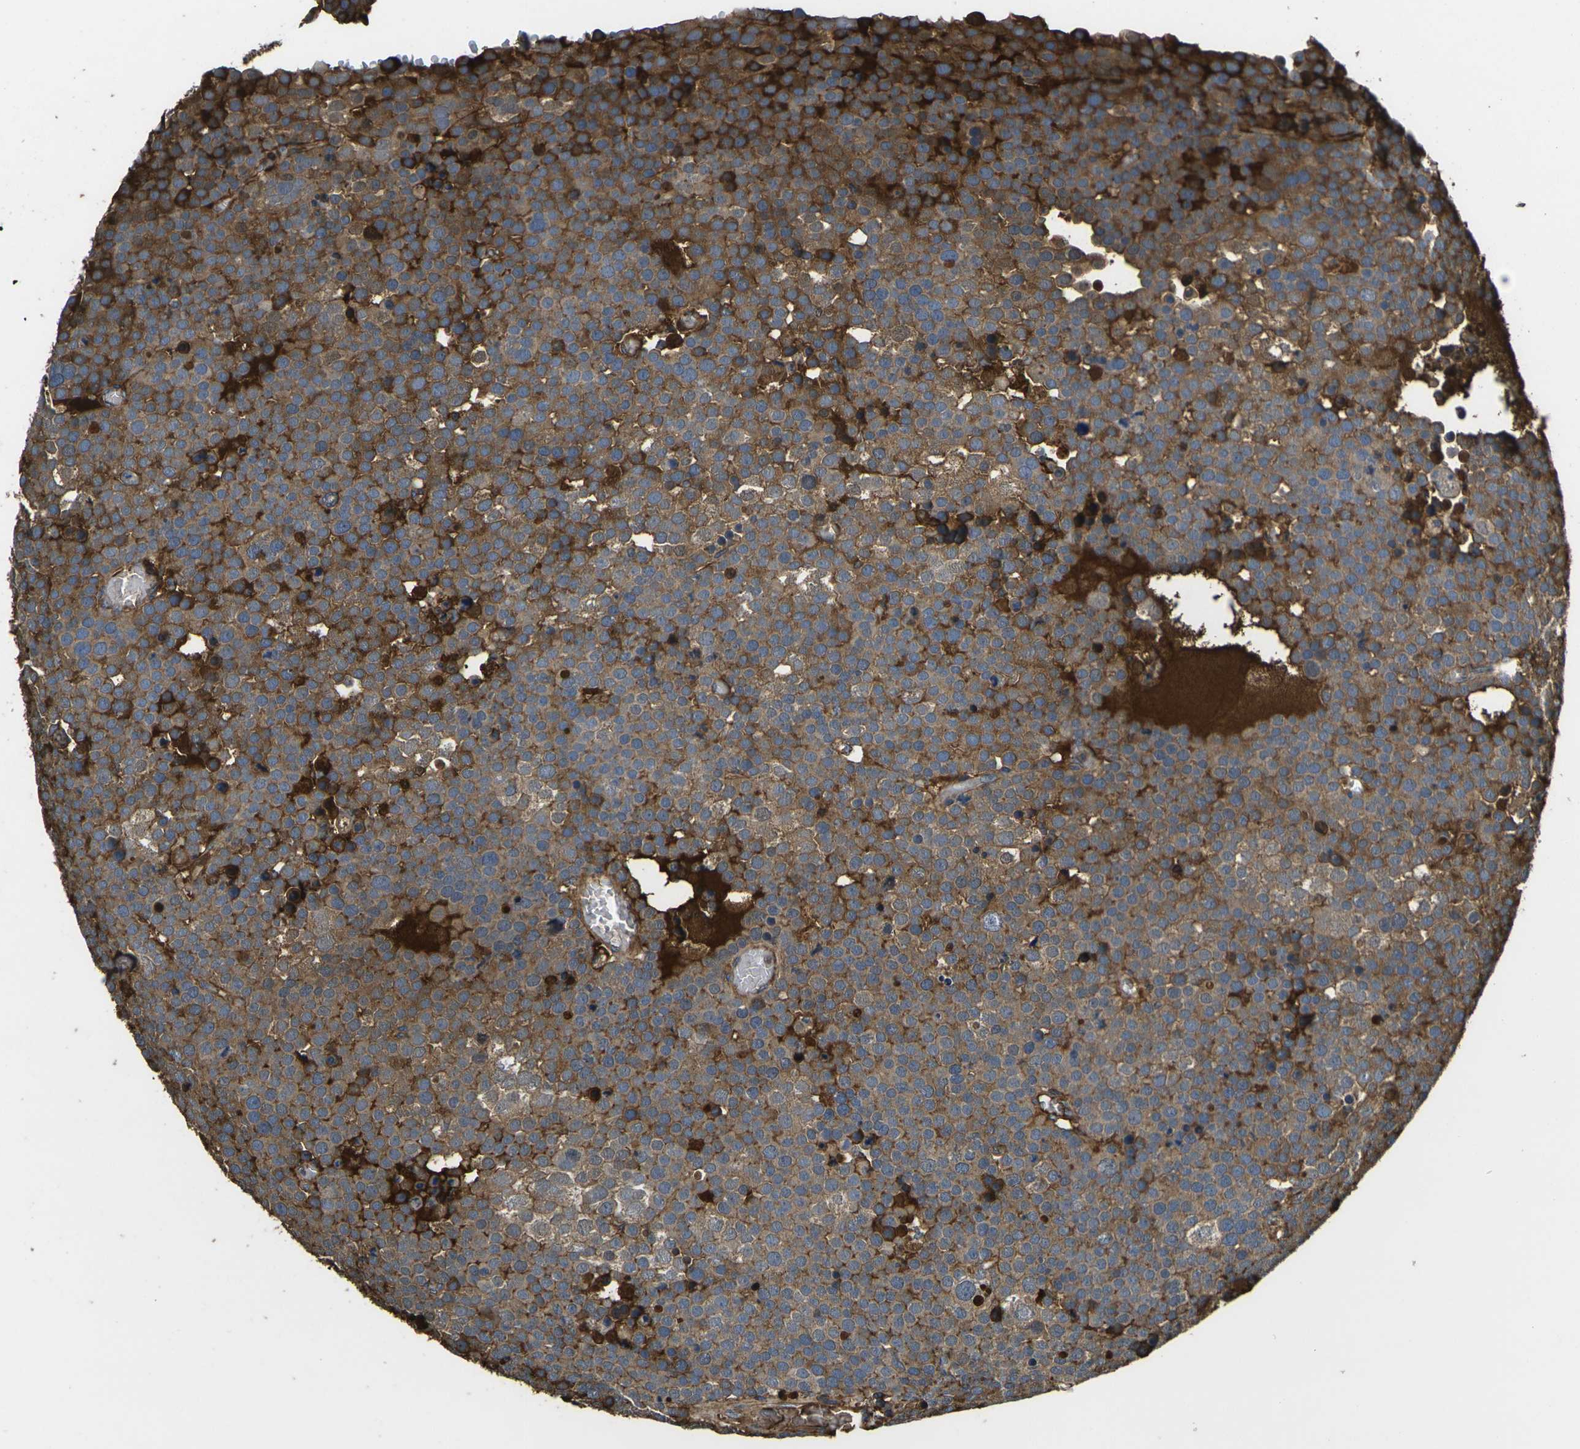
{"staining": {"intensity": "moderate", "quantity": ">75%", "location": "cytoplasmic/membranous"}, "tissue": "testis cancer", "cell_type": "Tumor cells", "image_type": "cancer", "snomed": [{"axis": "morphology", "description": "Seminoma, NOS"}, {"axis": "topography", "description": "Testis"}], "caption": "Brown immunohistochemical staining in testis cancer displays moderate cytoplasmic/membranous expression in approximately >75% of tumor cells.", "gene": "HSPG2", "patient": {"sex": "male", "age": 71}}